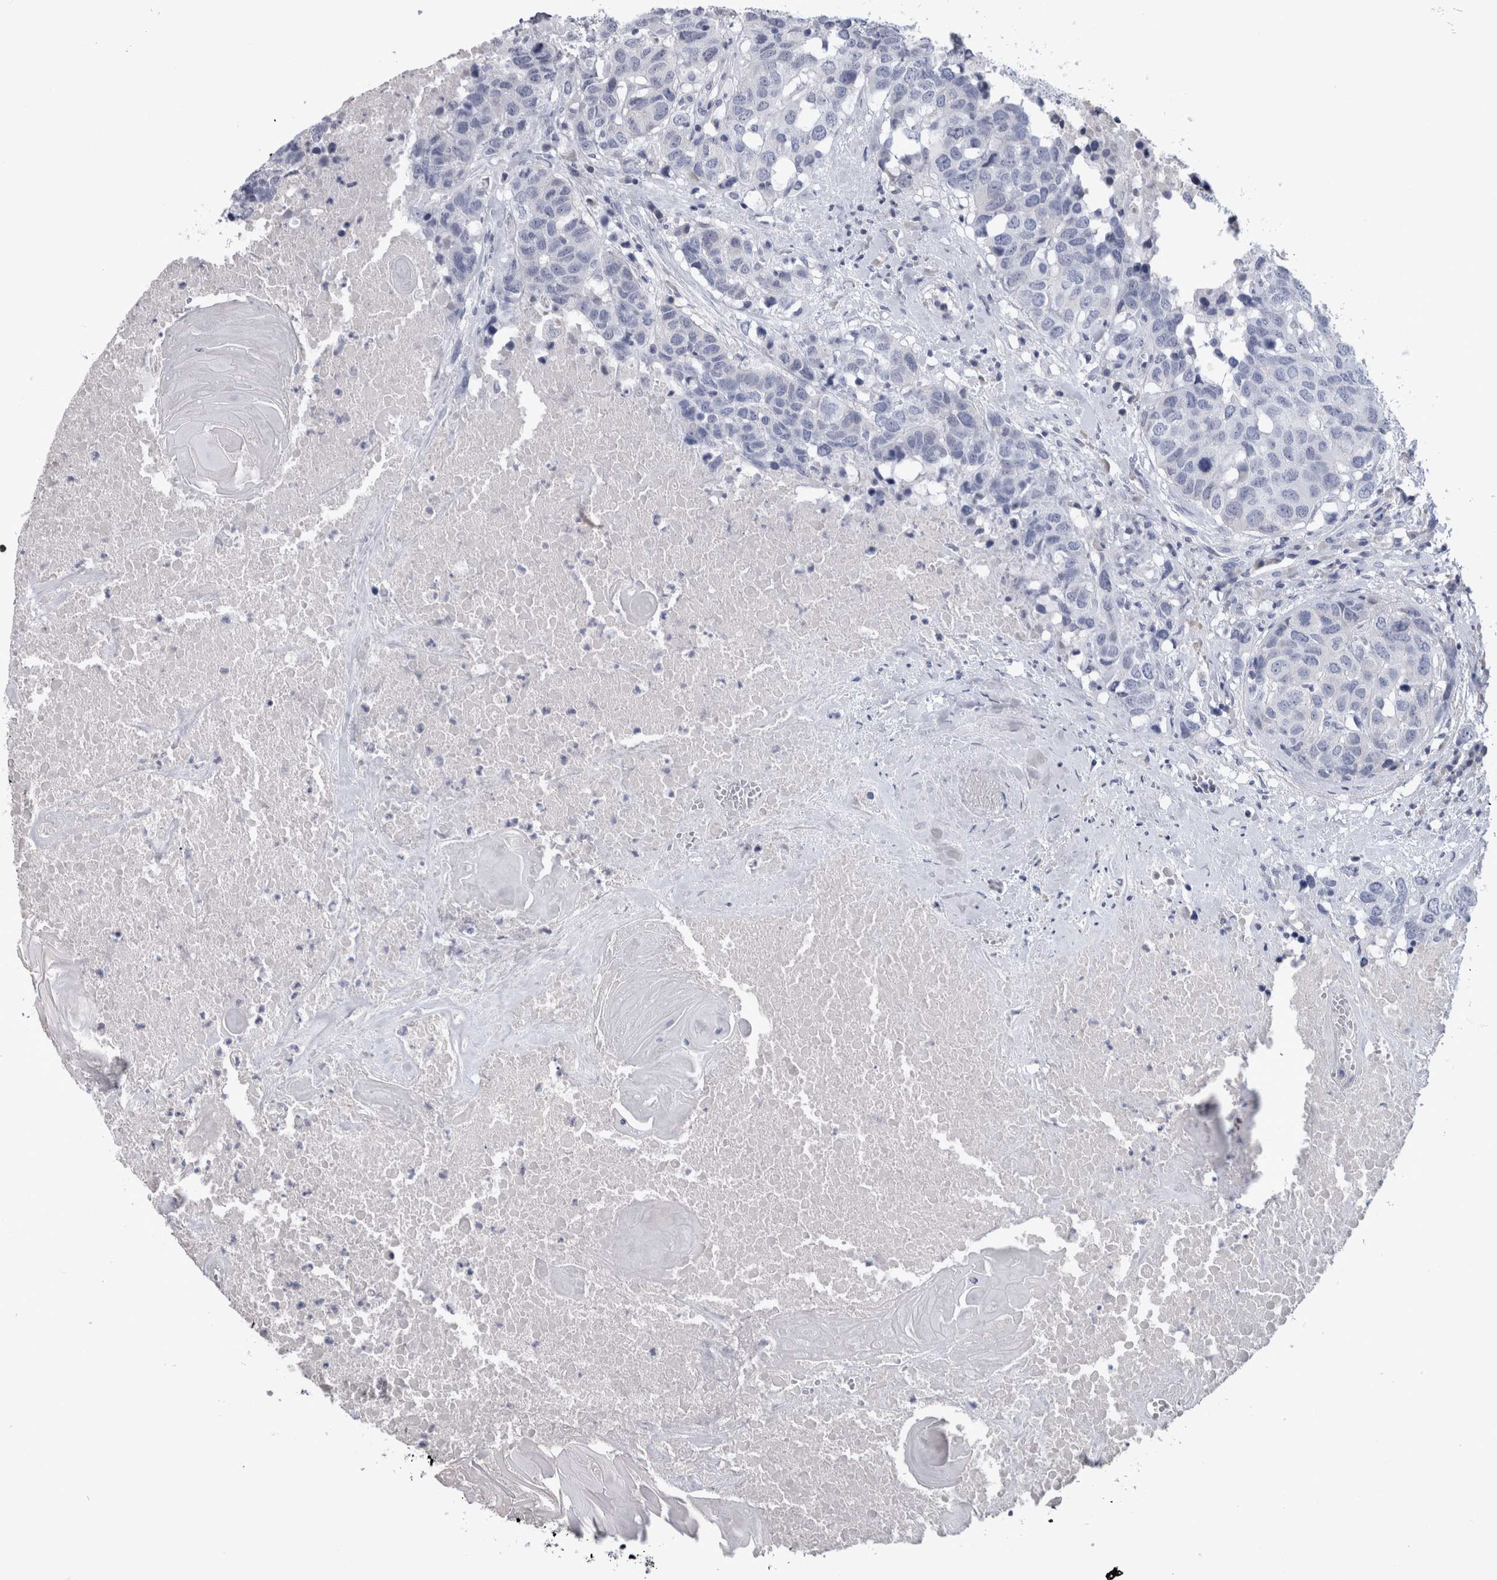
{"staining": {"intensity": "negative", "quantity": "none", "location": "none"}, "tissue": "head and neck cancer", "cell_type": "Tumor cells", "image_type": "cancer", "snomed": [{"axis": "morphology", "description": "Squamous cell carcinoma, NOS"}, {"axis": "topography", "description": "Head-Neck"}], "caption": "This image is of head and neck cancer stained with IHC to label a protein in brown with the nuclei are counter-stained blue. There is no expression in tumor cells.", "gene": "PAX5", "patient": {"sex": "male", "age": 66}}